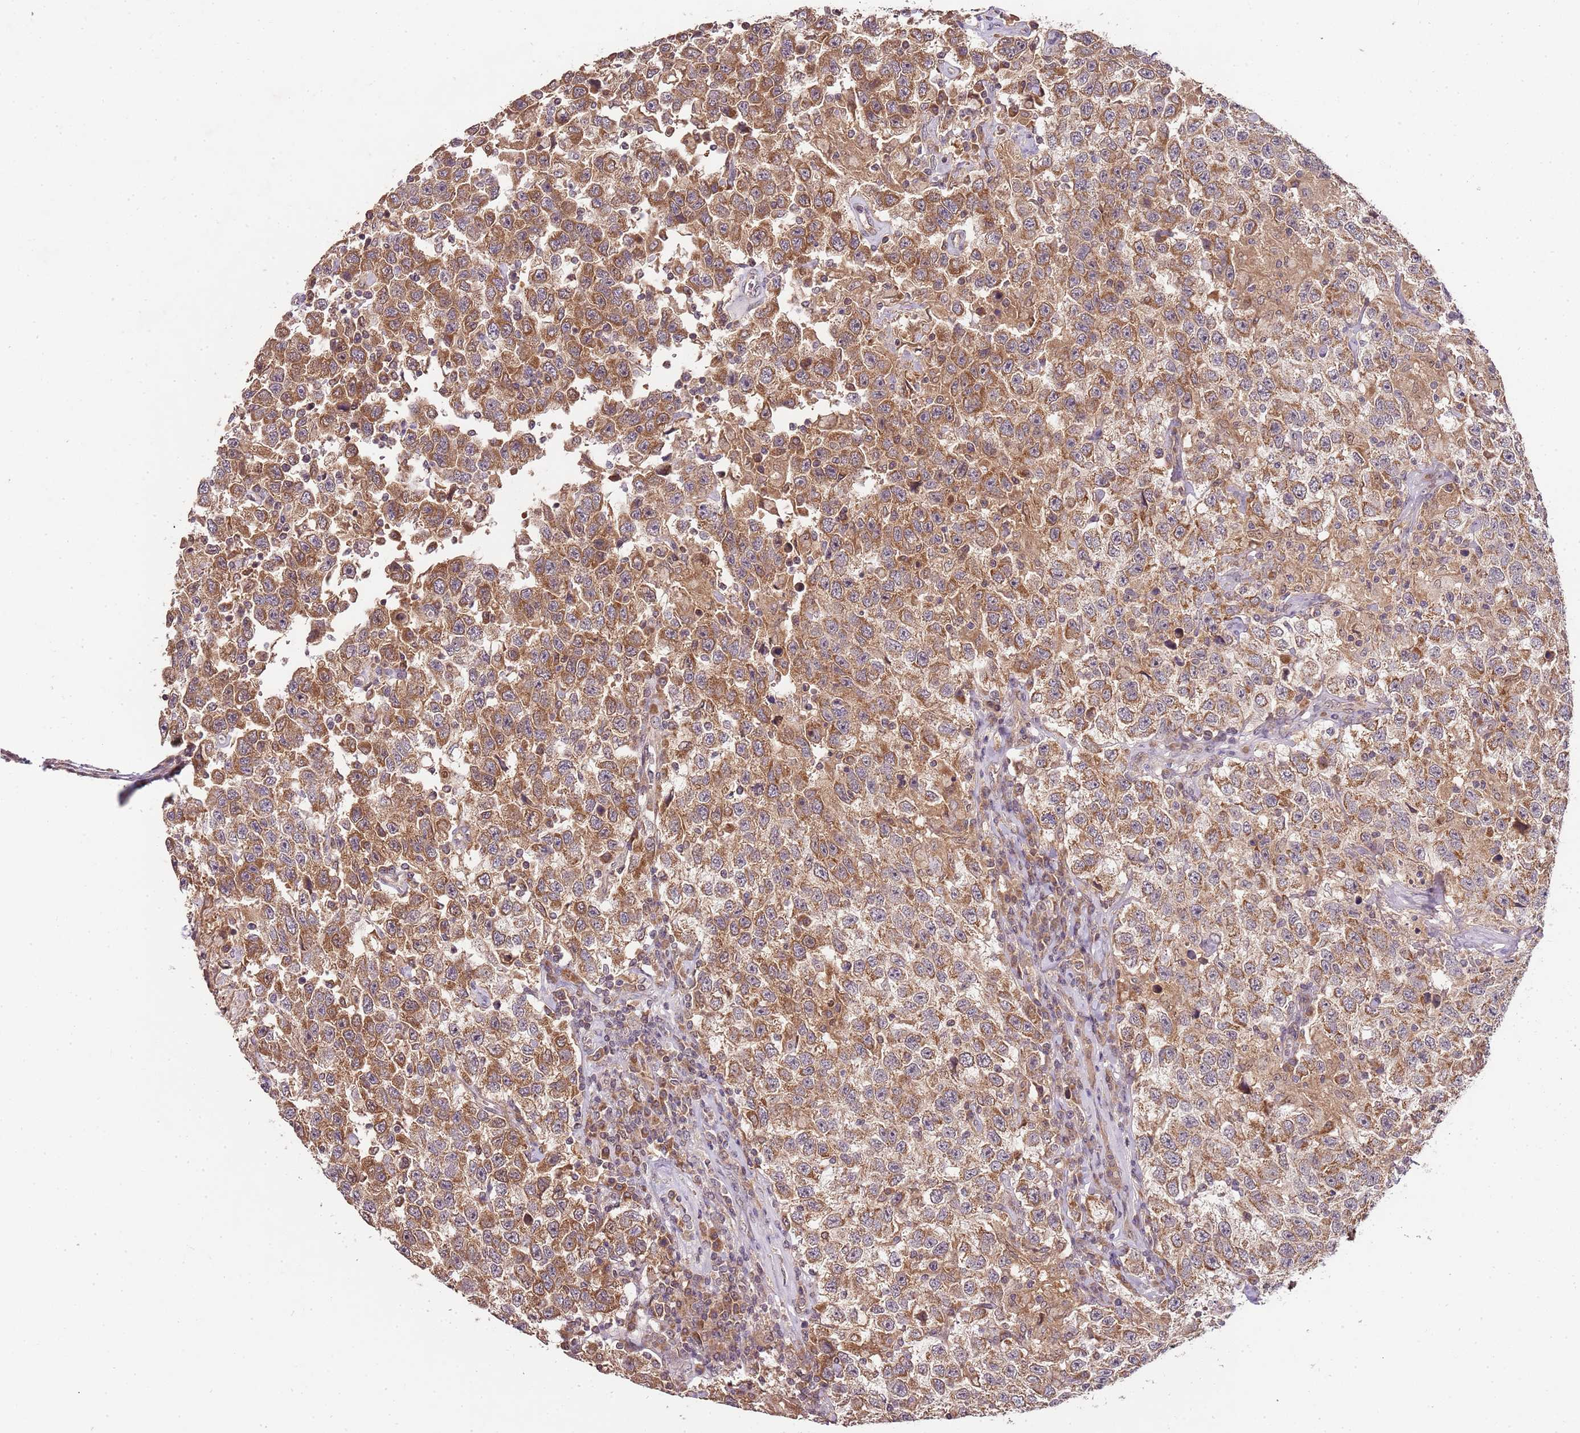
{"staining": {"intensity": "strong", "quantity": ">75%", "location": "cytoplasmic/membranous"}, "tissue": "testis cancer", "cell_type": "Tumor cells", "image_type": "cancer", "snomed": [{"axis": "morphology", "description": "Seminoma, NOS"}, {"axis": "topography", "description": "Testis"}], "caption": "Immunohistochemical staining of human testis seminoma demonstrates high levels of strong cytoplasmic/membranous protein positivity in approximately >75% of tumor cells.", "gene": "LIN37", "patient": {"sex": "male", "age": 41}}